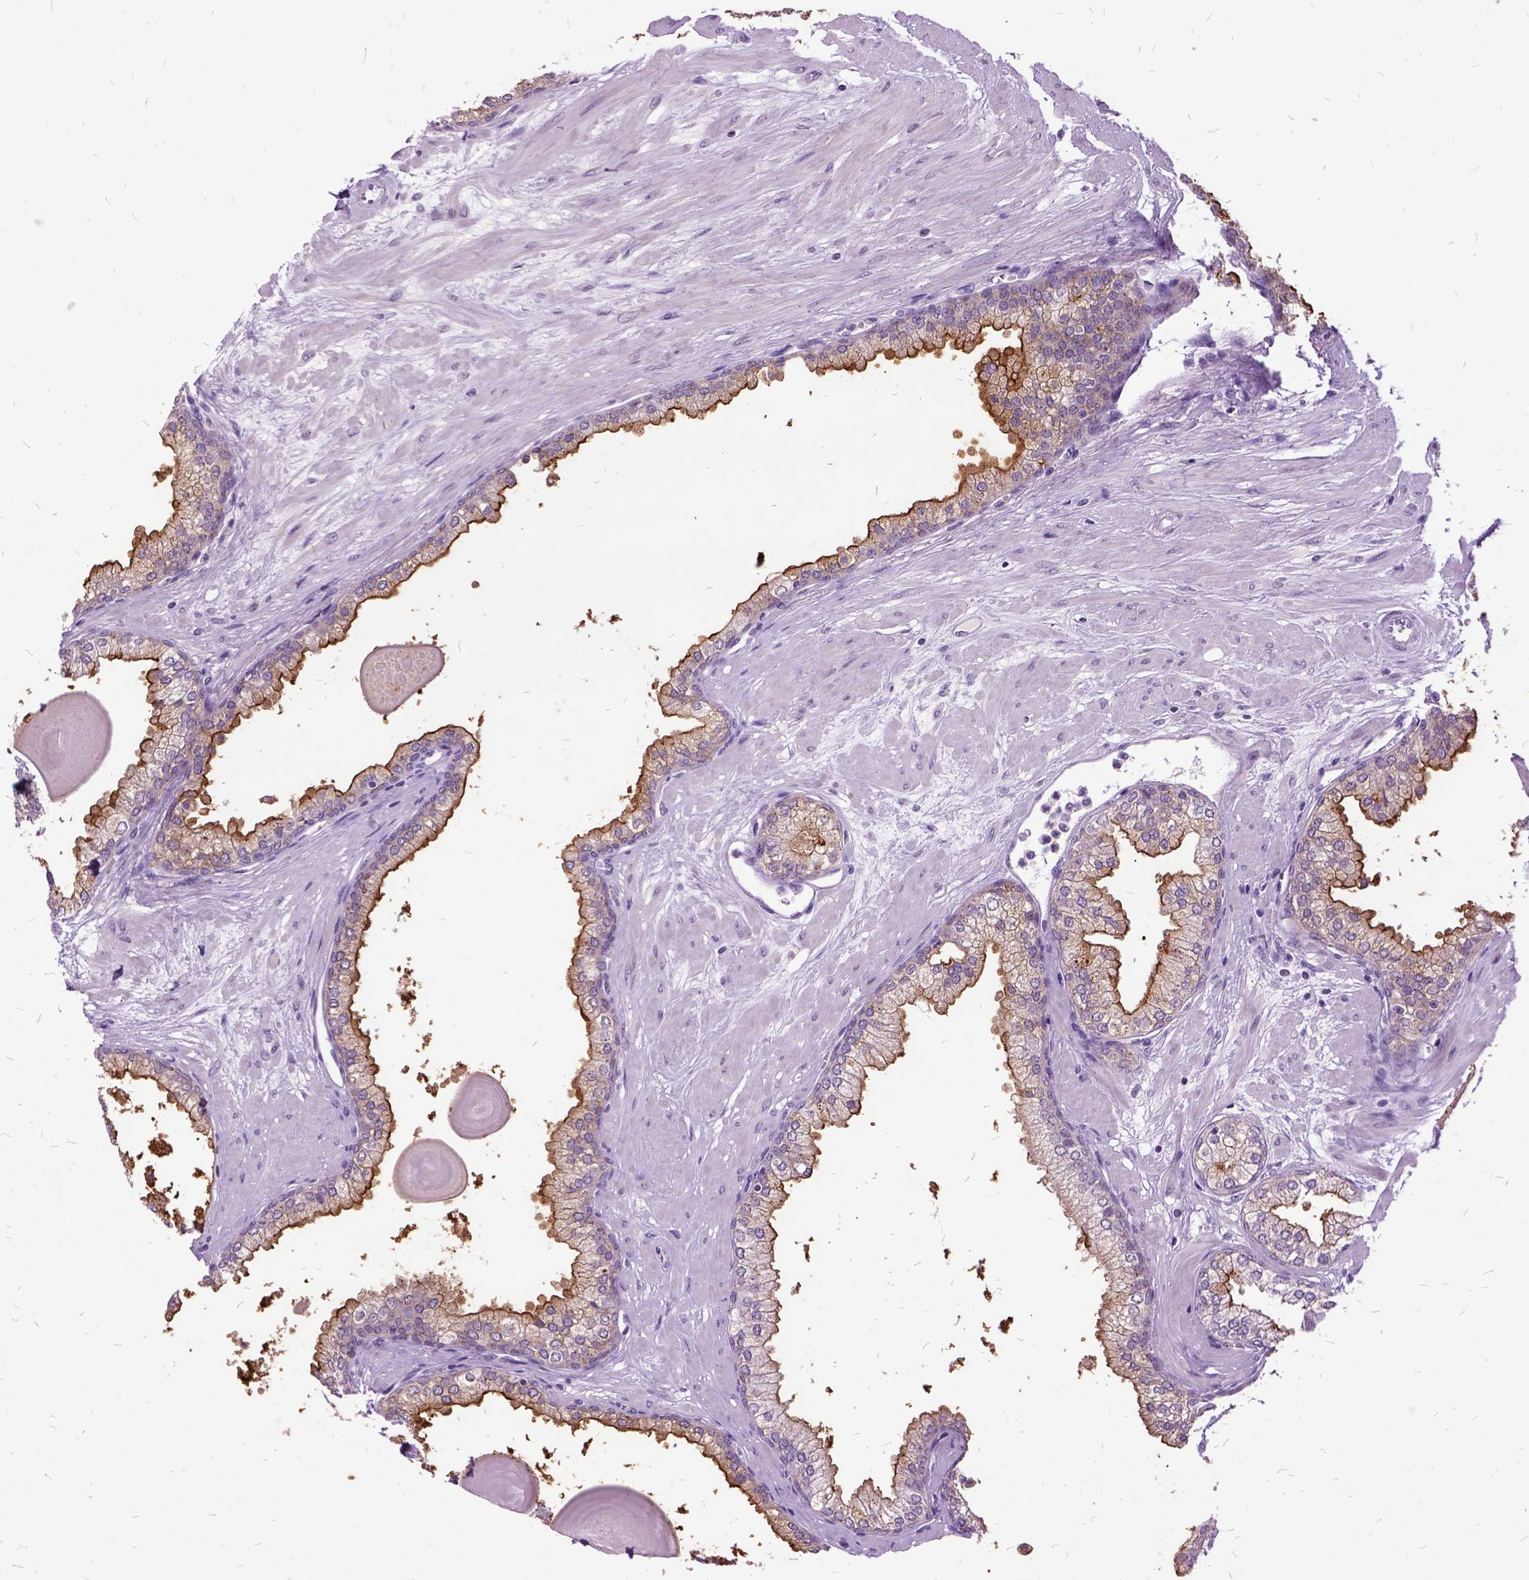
{"staining": {"intensity": "strong", "quantity": "25%-75%", "location": "cytoplasmic/membranous"}, "tissue": "prostate", "cell_type": "Glandular cells", "image_type": "normal", "snomed": [{"axis": "morphology", "description": "Normal tissue, NOS"}, {"axis": "topography", "description": "Prostate"}, {"axis": "topography", "description": "Peripheral nerve tissue"}], "caption": "Normal prostate was stained to show a protein in brown. There is high levels of strong cytoplasmic/membranous positivity in about 25%-75% of glandular cells. The staining was performed using DAB, with brown indicating positive protein expression. Nuclei are stained blue with hematoxylin.", "gene": "MME", "patient": {"sex": "male", "age": 61}}